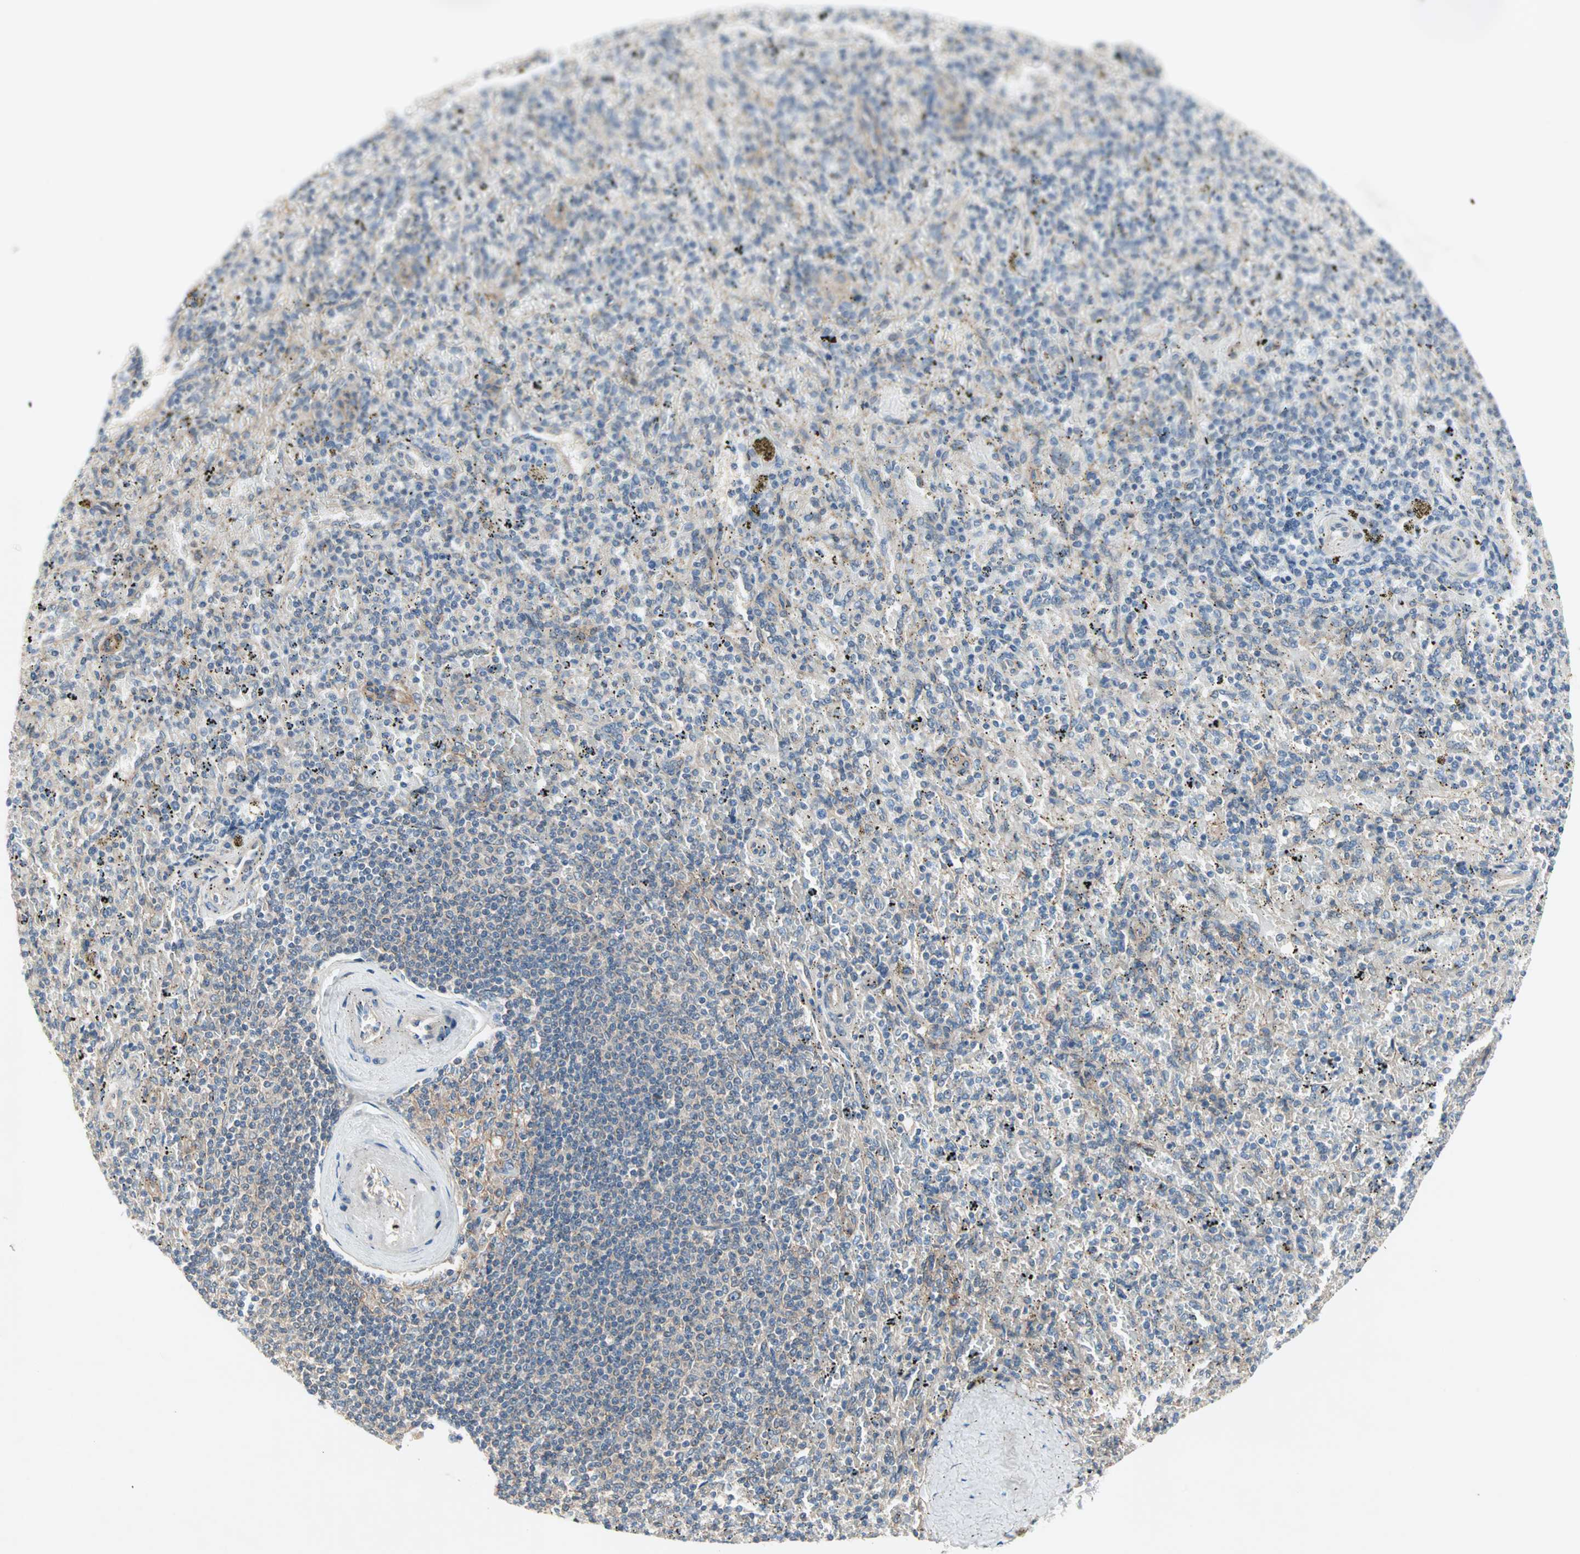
{"staining": {"intensity": "weak", "quantity": "<25%", "location": "cytoplasmic/membranous"}, "tissue": "spleen", "cell_type": "Cells in red pulp", "image_type": "normal", "snomed": [{"axis": "morphology", "description": "Normal tissue, NOS"}, {"axis": "topography", "description": "Spleen"}], "caption": "IHC of benign spleen reveals no staining in cells in red pulp. (Stains: DAB (3,3'-diaminobenzidine) IHC with hematoxylin counter stain, Microscopy: brightfield microscopy at high magnification).", "gene": "PDE8A", "patient": {"sex": "female", "age": 43}}